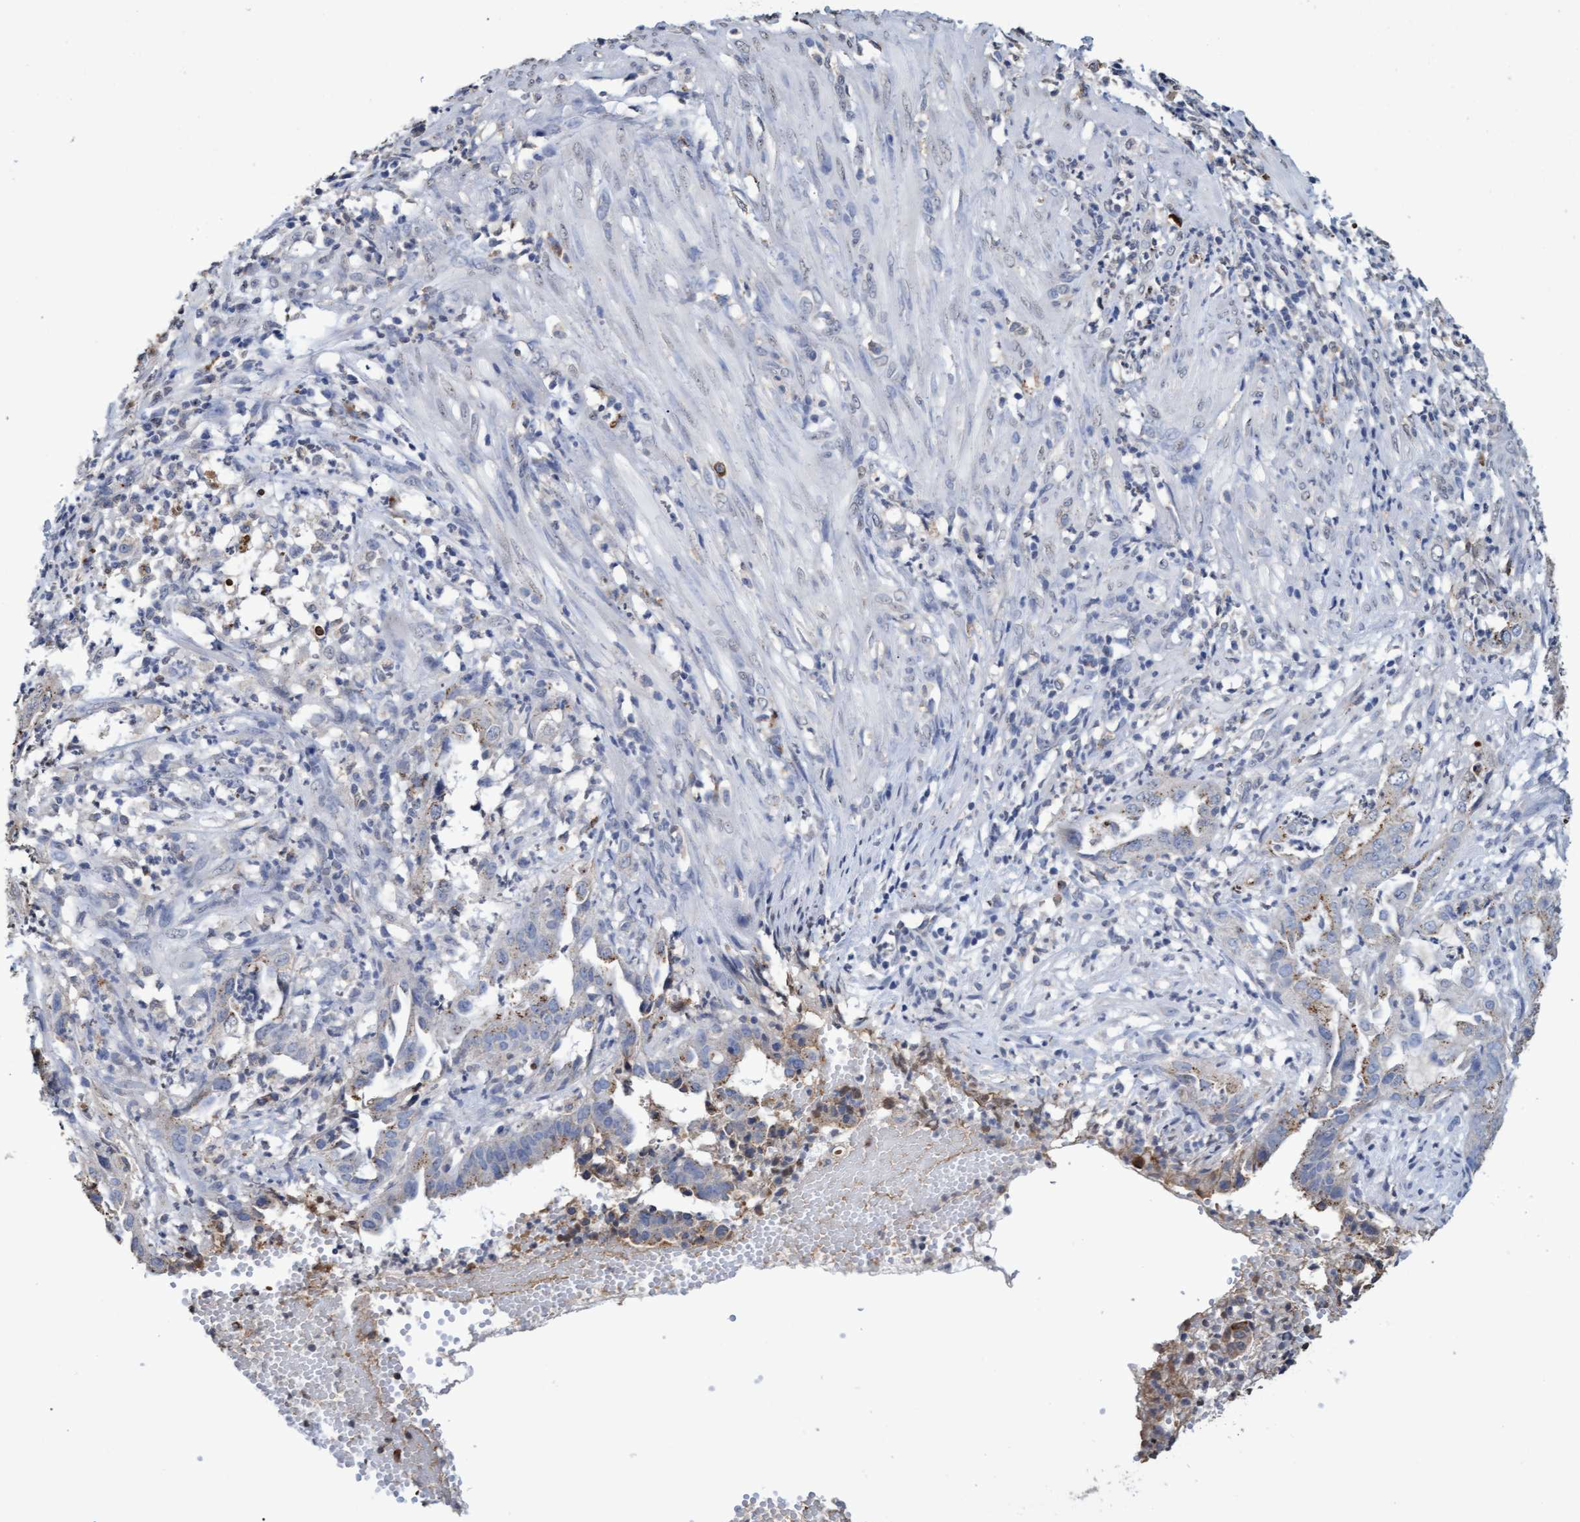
{"staining": {"intensity": "negative", "quantity": "none", "location": "none"}, "tissue": "endometrial cancer", "cell_type": "Tumor cells", "image_type": "cancer", "snomed": [{"axis": "morphology", "description": "Adenocarcinoma, NOS"}, {"axis": "topography", "description": "Endometrium"}], "caption": "An image of endometrial cancer stained for a protein displays no brown staining in tumor cells.", "gene": "GPR39", "patient": {"sex": "female", "age": 51}}